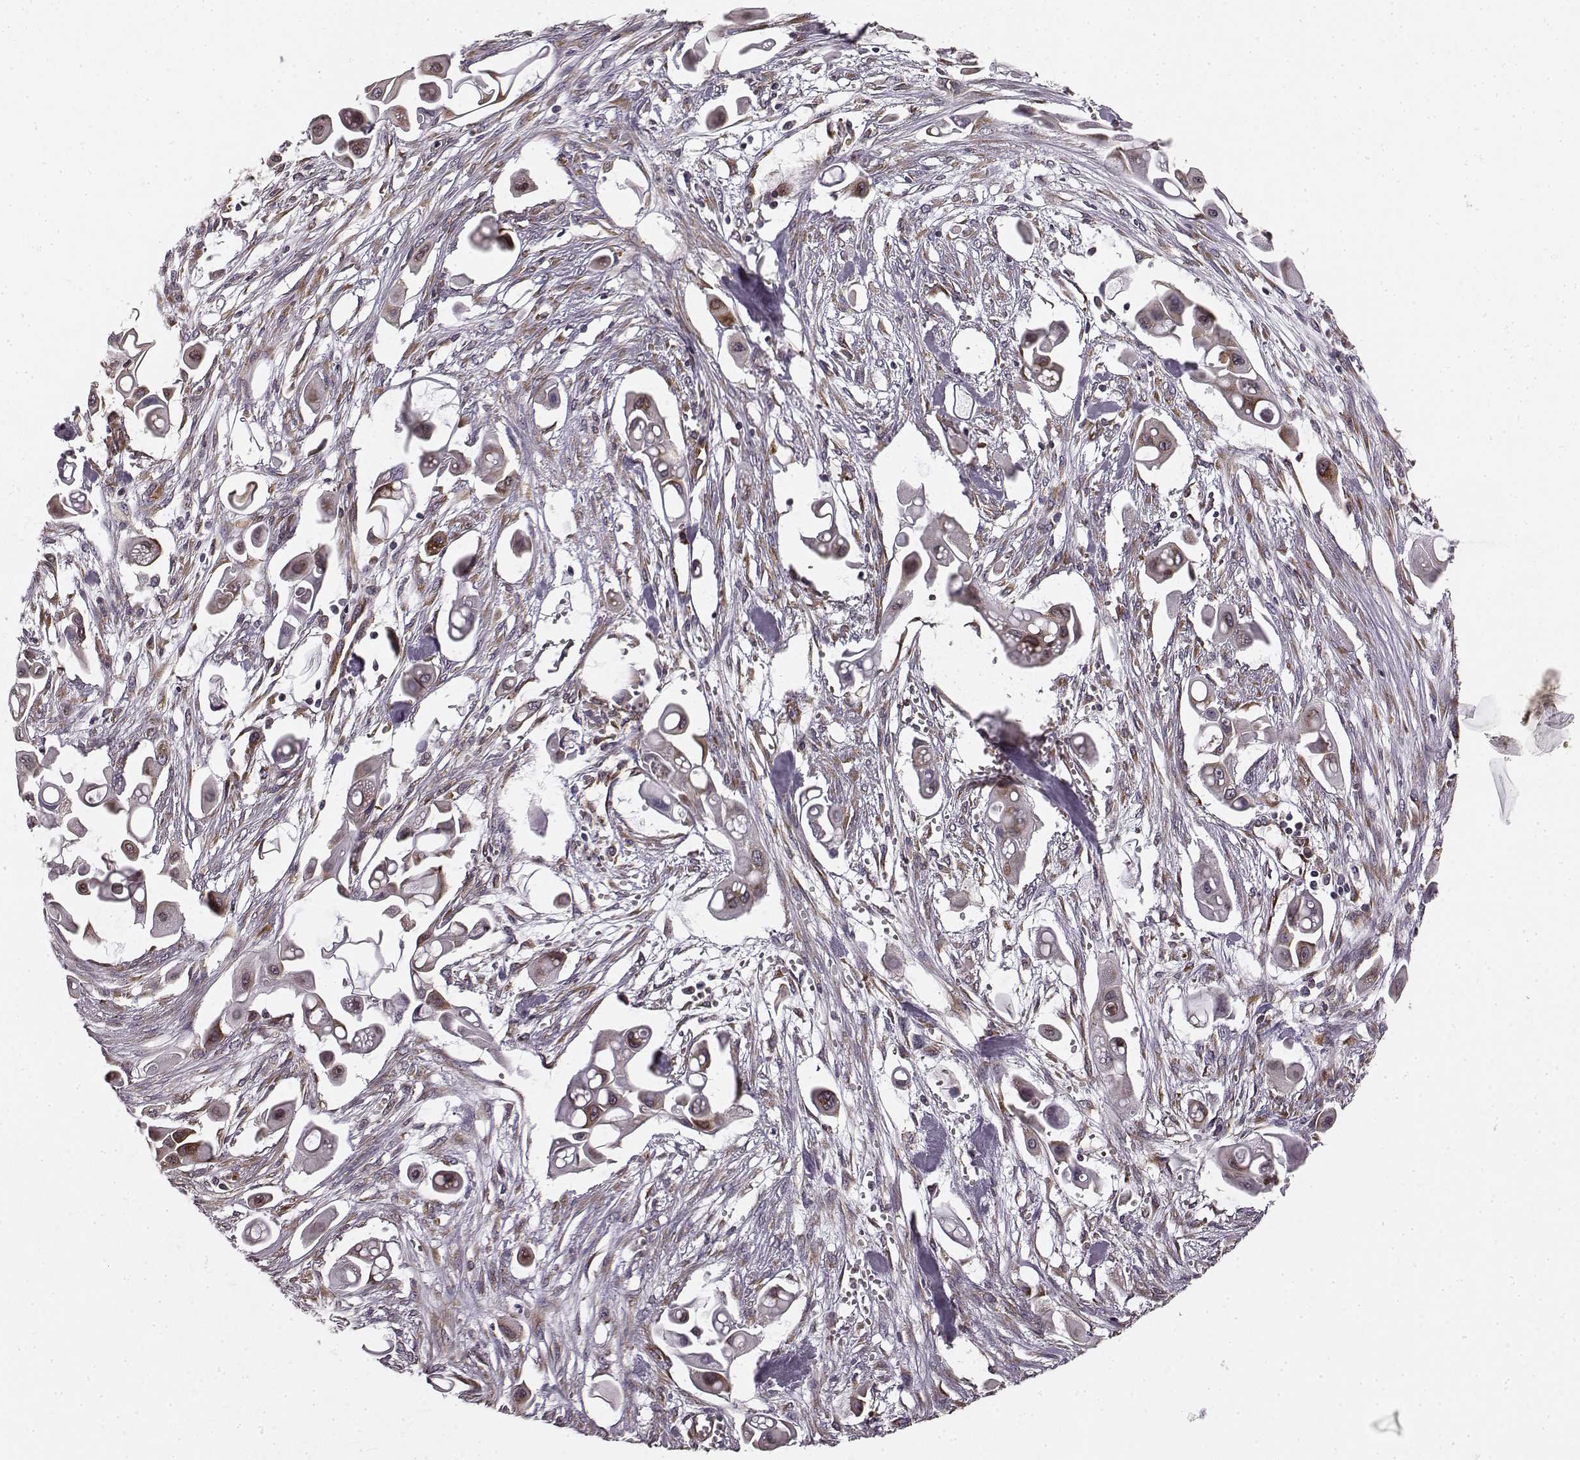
{"staining": {"intensity": "negative", "quantity": "none", "location": "none"}, "tissue": "pancreatic cancer", "cell_type": "Tumor cells", "image_type": "cancer", "snomed": [{"axis": "morphology", "description": "Adenocarcinoma, NOS"}, {"axis": "topography", "description": "Pancreas"}], "caption": "Pancreatic adenocarcinoma was stained to show a protein in brown. There is no significant expression in tumor cells.", "gene": "TMEM14A", "patient": {"sex": "male", "age": 50}}